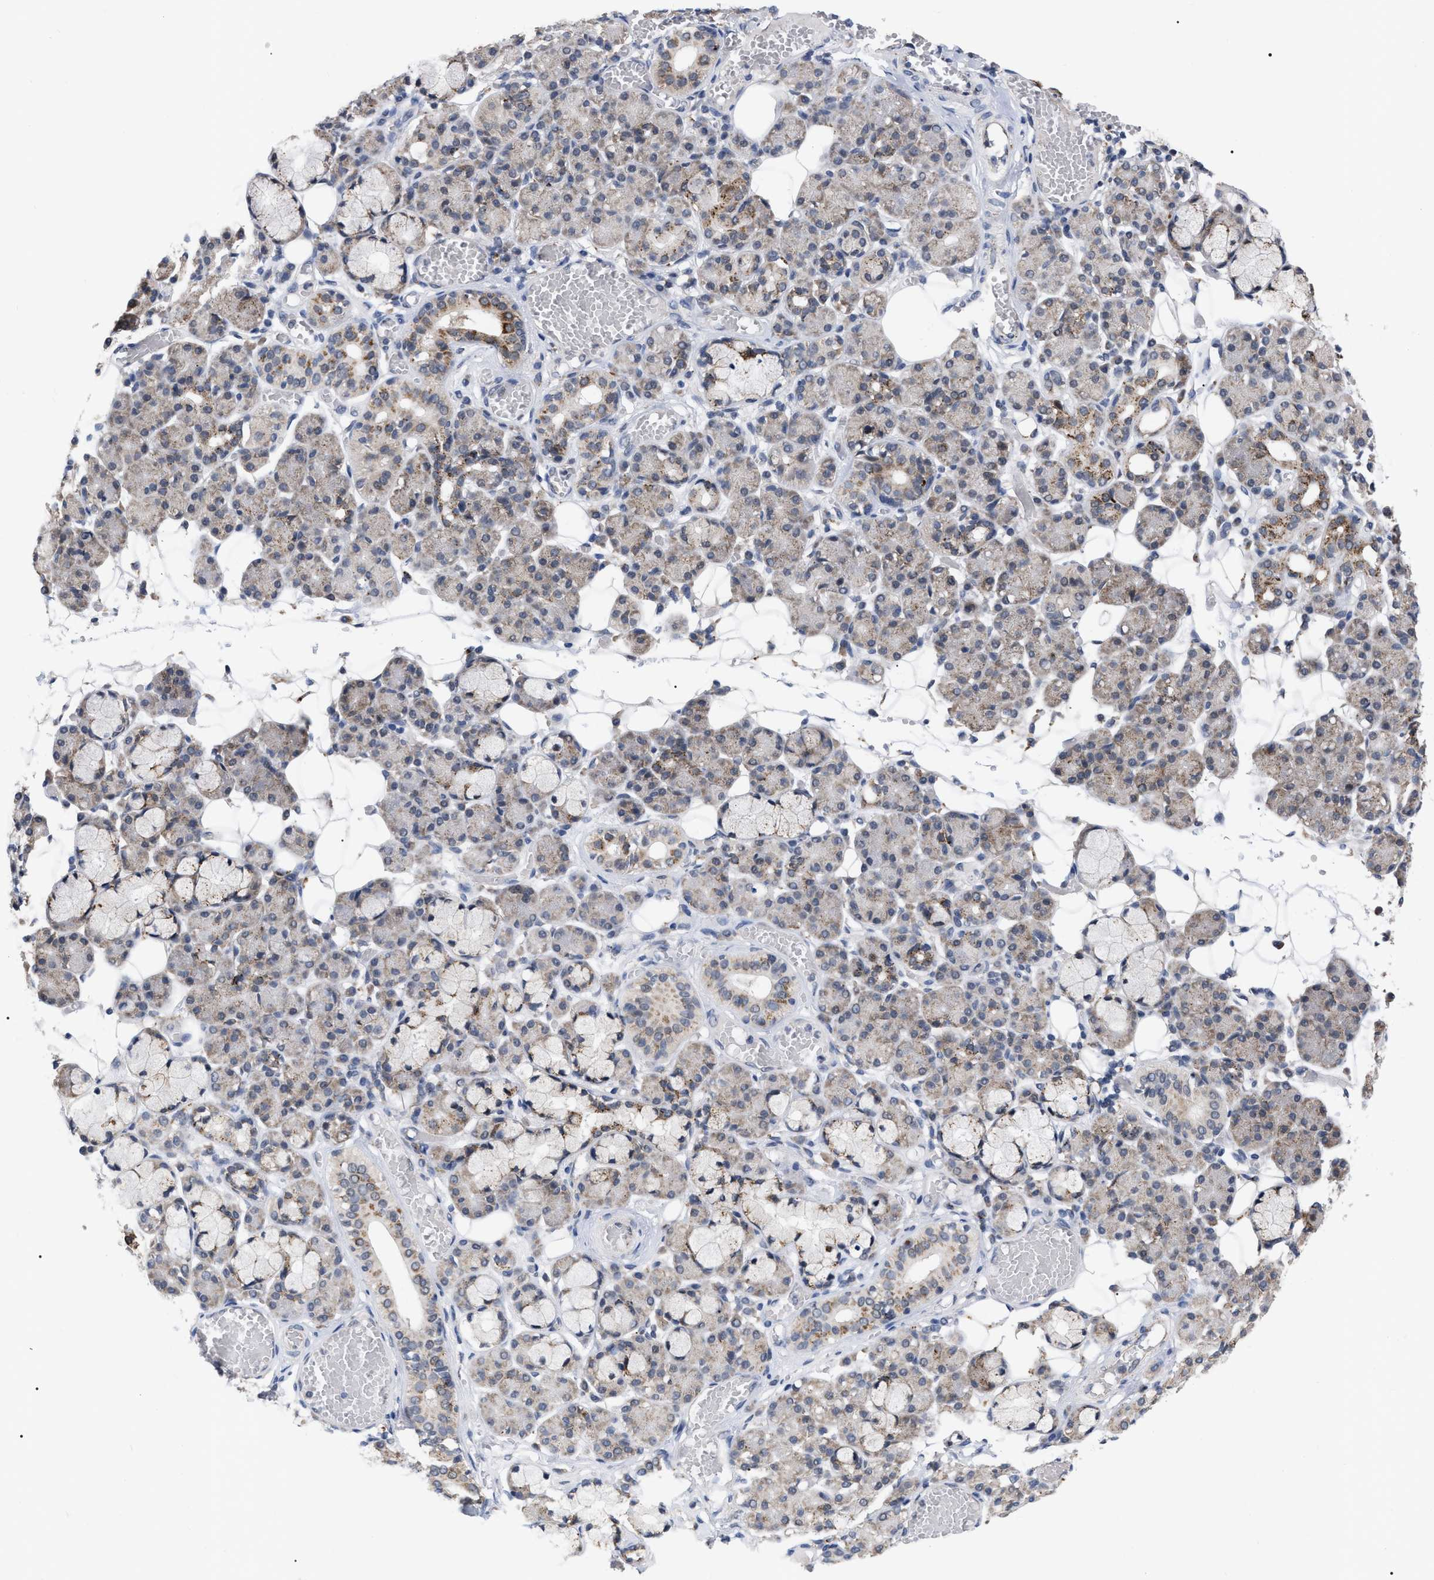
{"staining": {"intensity": "moderate", "quantity": "25%-75%", "location": "cytoplasmic/membranous"}, "tissue": "salivary gland", "cell_type": "Glandular cells", "image_type": "normal", "snomed": [{"axis": "morphology", "description": "Normal tissue, NOS"}, {"axis": "topography", "description": "Salivary gland"}], "caption": "Protein expression analysis of unremarkable salivary gland reveals moderate cytoplasmic/membranous staining in about 25%-75% of glandular cells.", "gene": "UPF1", "patient": {"sex": "male", "age": 63}}